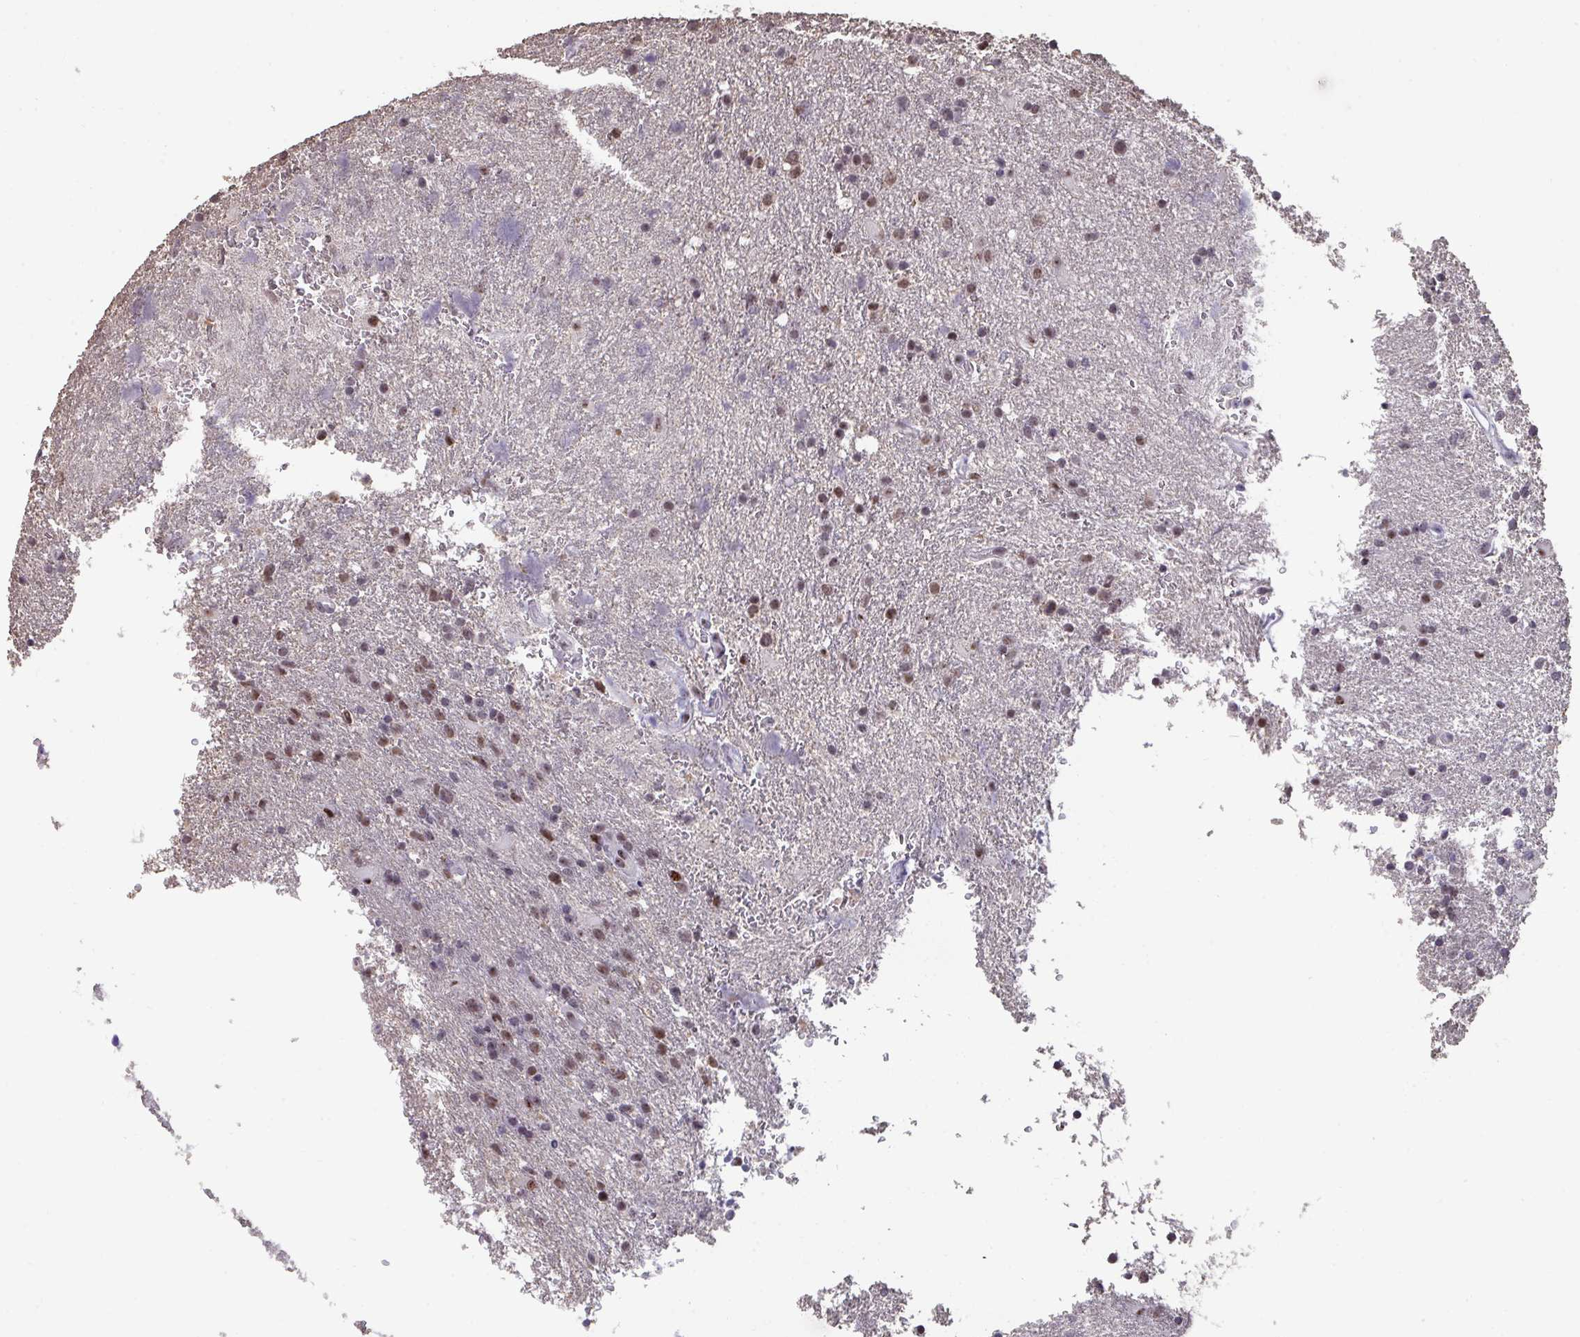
{"staining": {"intensity": "moderate", "quantity": "25%-75%", "location": "nuclear"}, "tissue": "glioma", "cell_type": "Tumor cells", "image_type": "cancer", "snomed": [{"axis": "morphology", "description": "Glioma, malignant, High grade"}, {"axis": "topography", "description": "Brain"}], "caption": "High-grade glioma (malignant) stained with a brown dye reveals moderate nuclear positive expression in approximately 25%-75% of tumor cells.", "gene": "SENP3", "patient": {"sex": "male", "age": 68}}